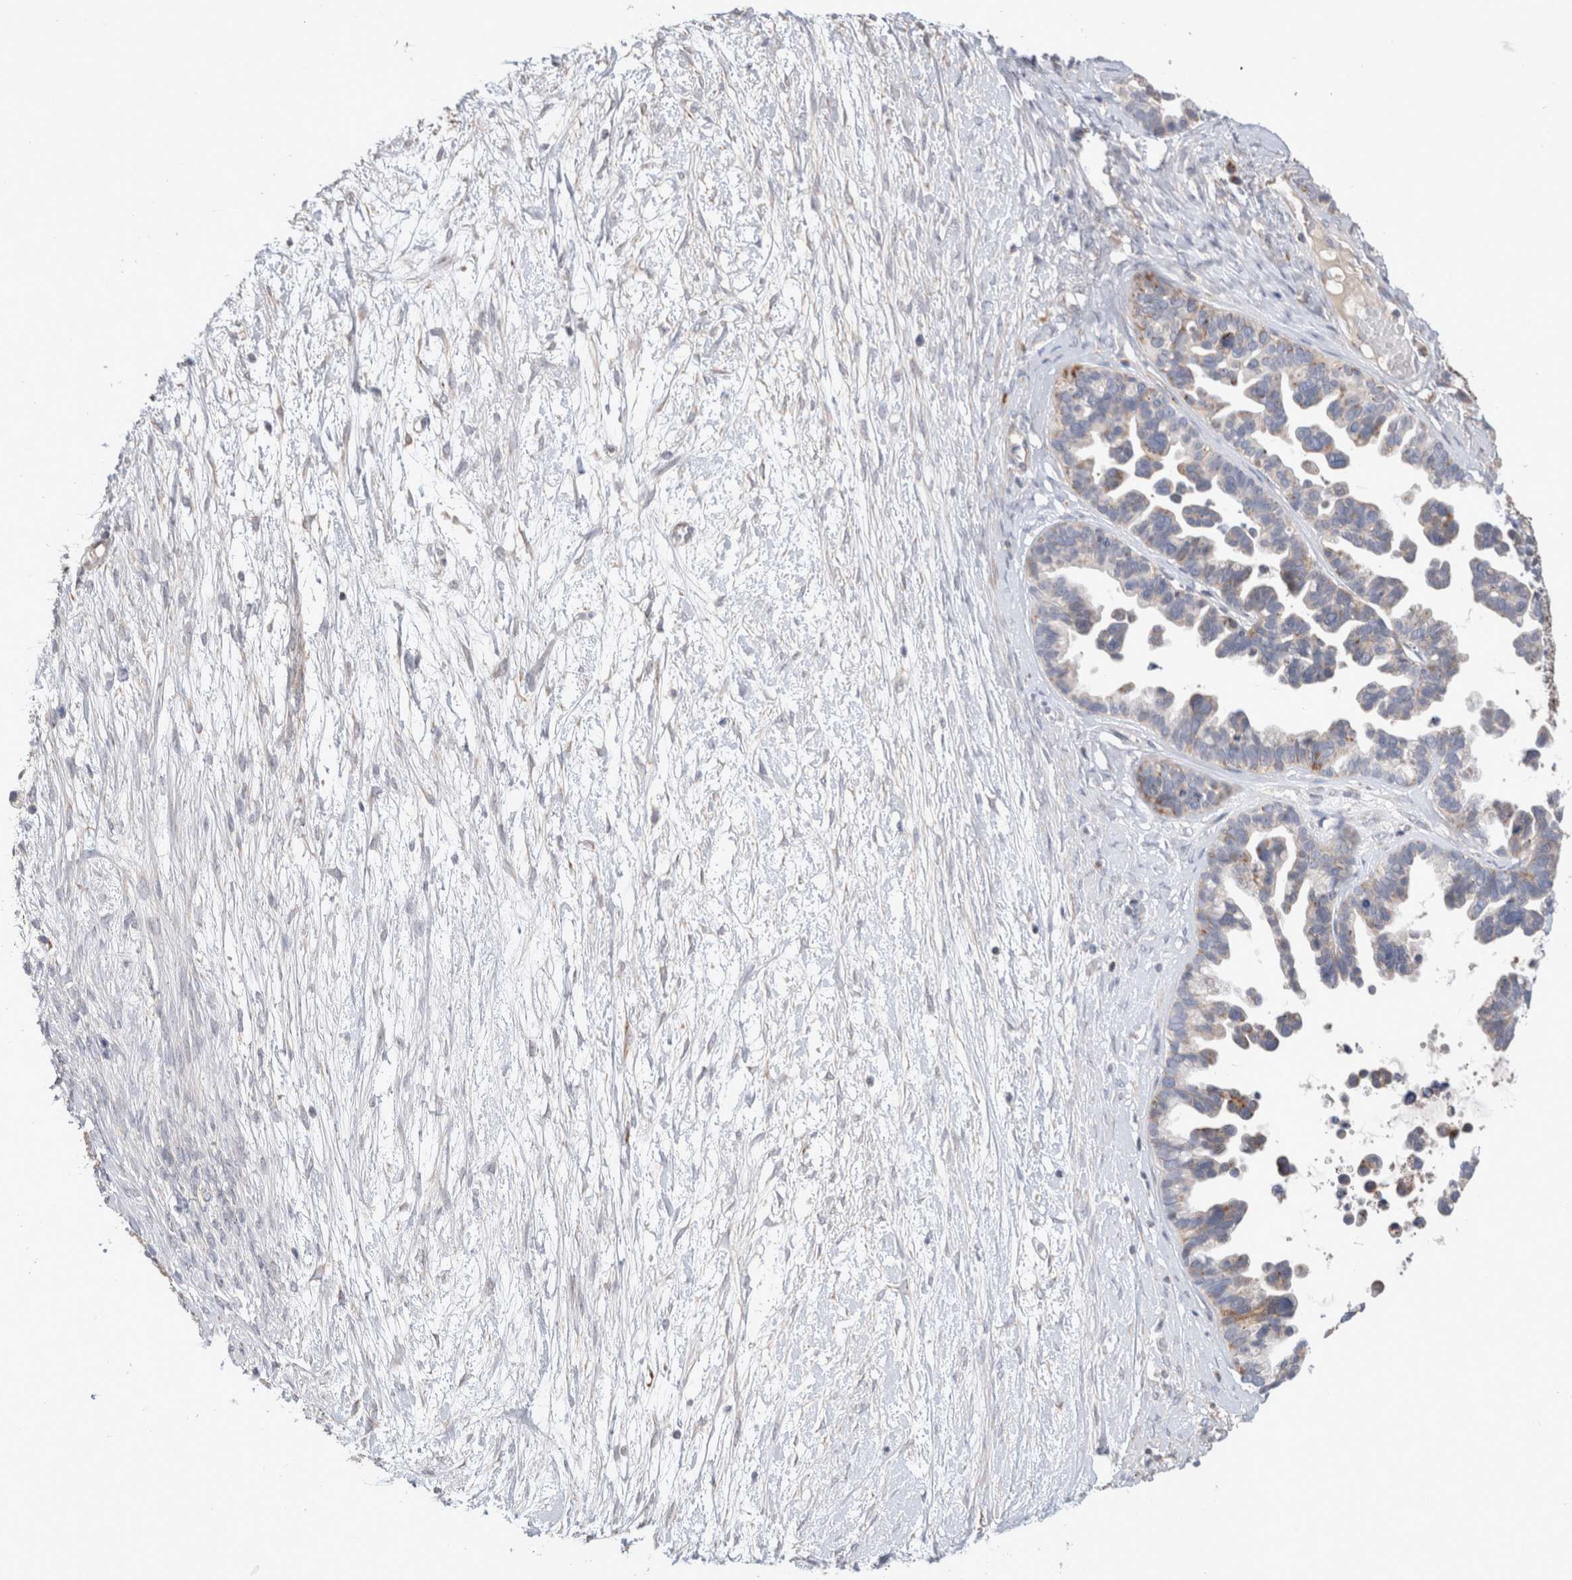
{"staining": {"intensity": "weak", "quantity": "<25%", "location": "cytoplasmic/membranous"}, "tissue": "ovarian cancer", "cell_type": "Tumor cells", "image_type": "cancer", "snomed": [{"axis": "morphology", "description": "Cystadenocarcinoma, serous, NOS"}, {"axis": "topography", "description": "Ovary"}], "caption": "Micrograph shows no significant protein staining in tumor cells of ovarian cancer (serous cystadenocarcinoma).", "gene": "CHADL", "patient": {"sex": "female", "age": 56}}